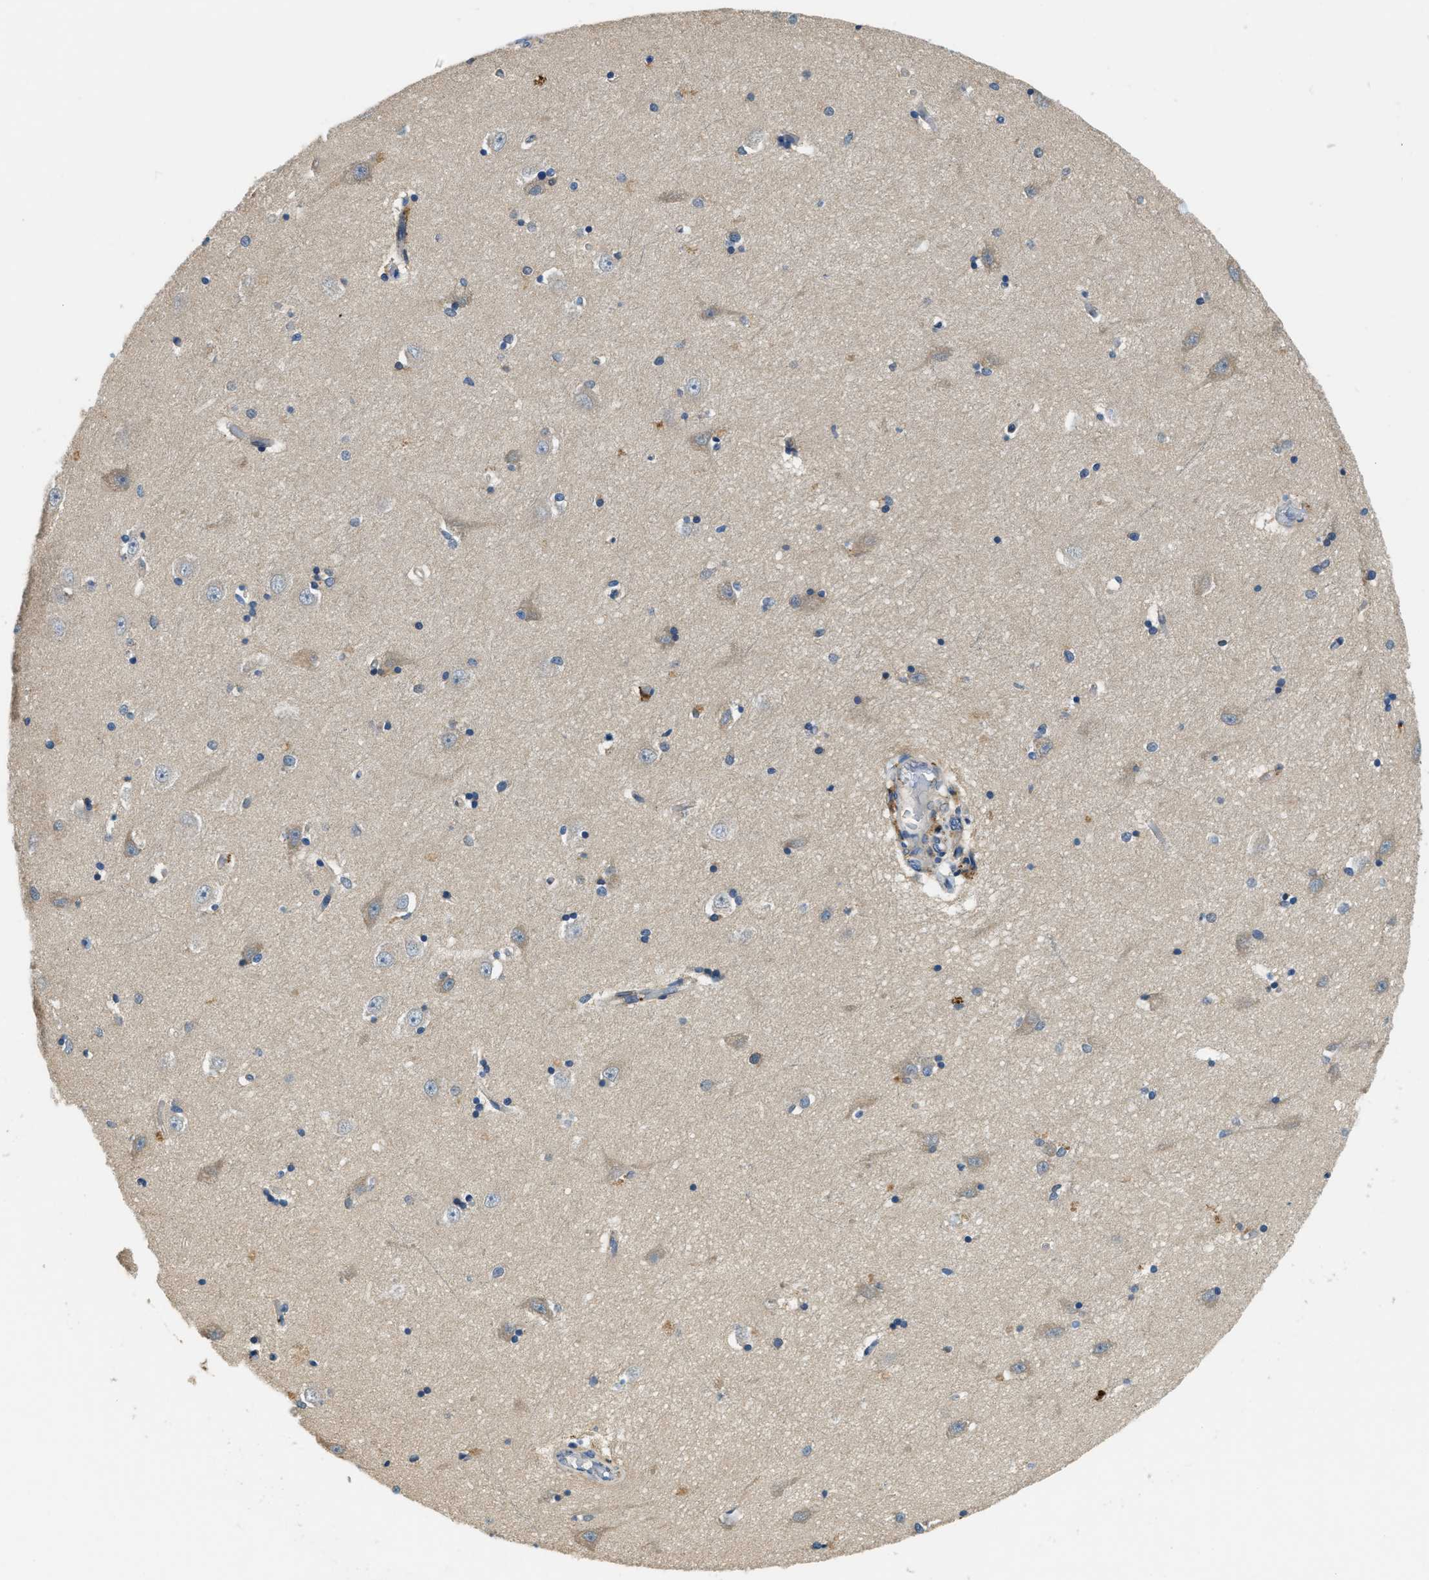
{"staining": {"intensity": "weak", "quantity": "<25%", "location": "cytoplasmic/membranous"}, "tissue": "hippocampus", "cell_type": "Glial cells", "image_type": "normal", "snomed": [{"axis": "morphology", "description": "Normal tissue, NOS"}, {"axis": "topography", "description": "Hippocampus"}], "caption": "Immunohistochemistry (IHC) of normal hippocampus demonstrates no expression in glial cells.", "gene": "CFLAR", "patient": {"sex": "male", "age": 45}}